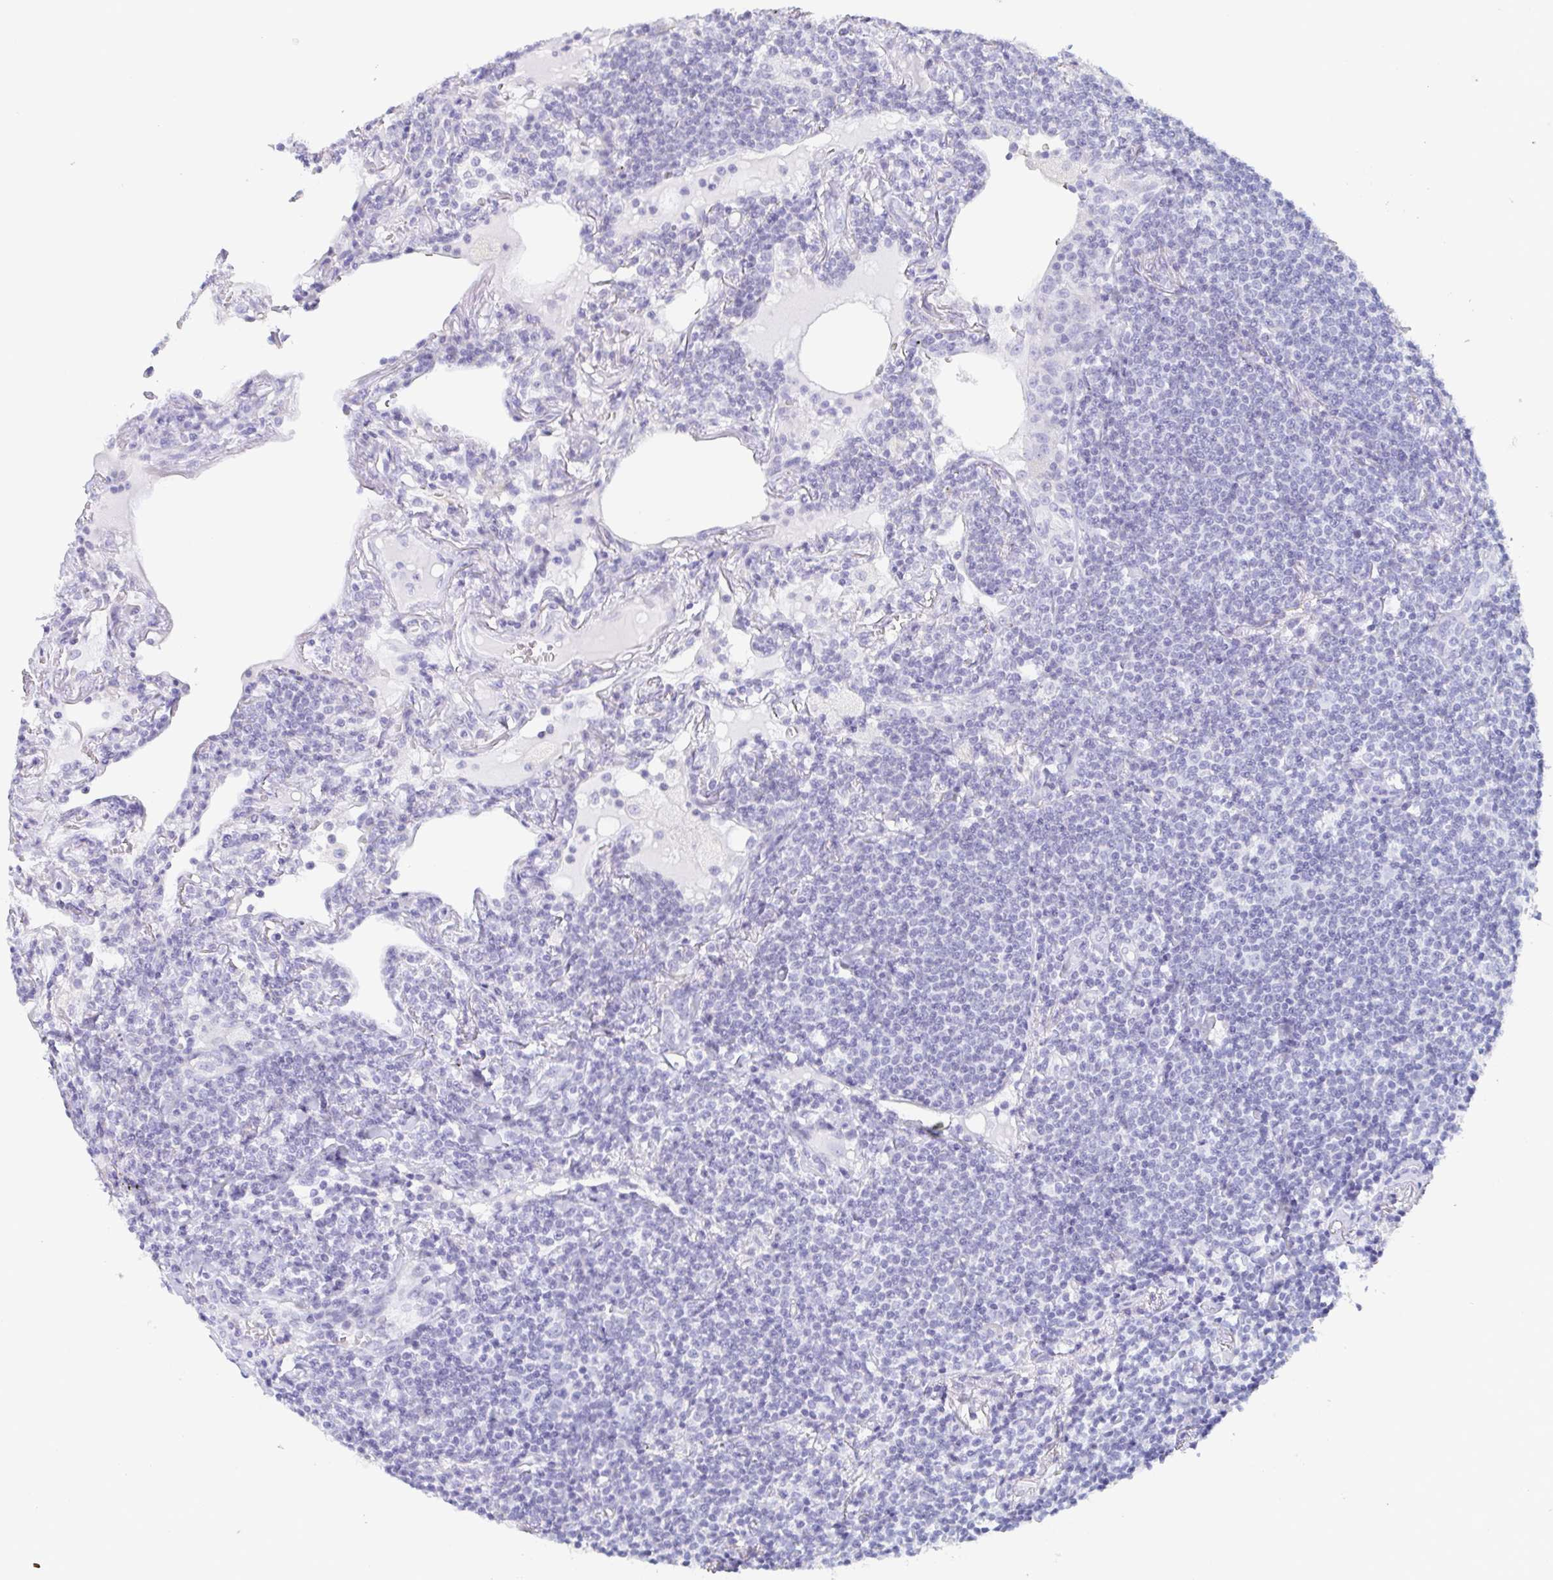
{"staining": {"intensity": "negative", "quantity": "none", "location": "none"}, "tissue": "lymphoma", "cell_type": "Tumor cells", "image_type": "cancer", "snomed": [{"axis": "morphology", "description": "Malignant lymphoma, non-Hodgkin's type, Low grade"}, {"axis": "topography", "description": "Lung"}], "caption": "DAB (3,3'-diaminobenzidine) immunohistochemical staining of human lymphoma demonstrates no significant staining in tumor cells. (DAB (3,3'-diaminobenzidine) immunohistochemistry (IHC) visualized using brightfield microscopy, high magnification).", "gene": "PRR27", "patient": {"sex": "female", "age": 71}}